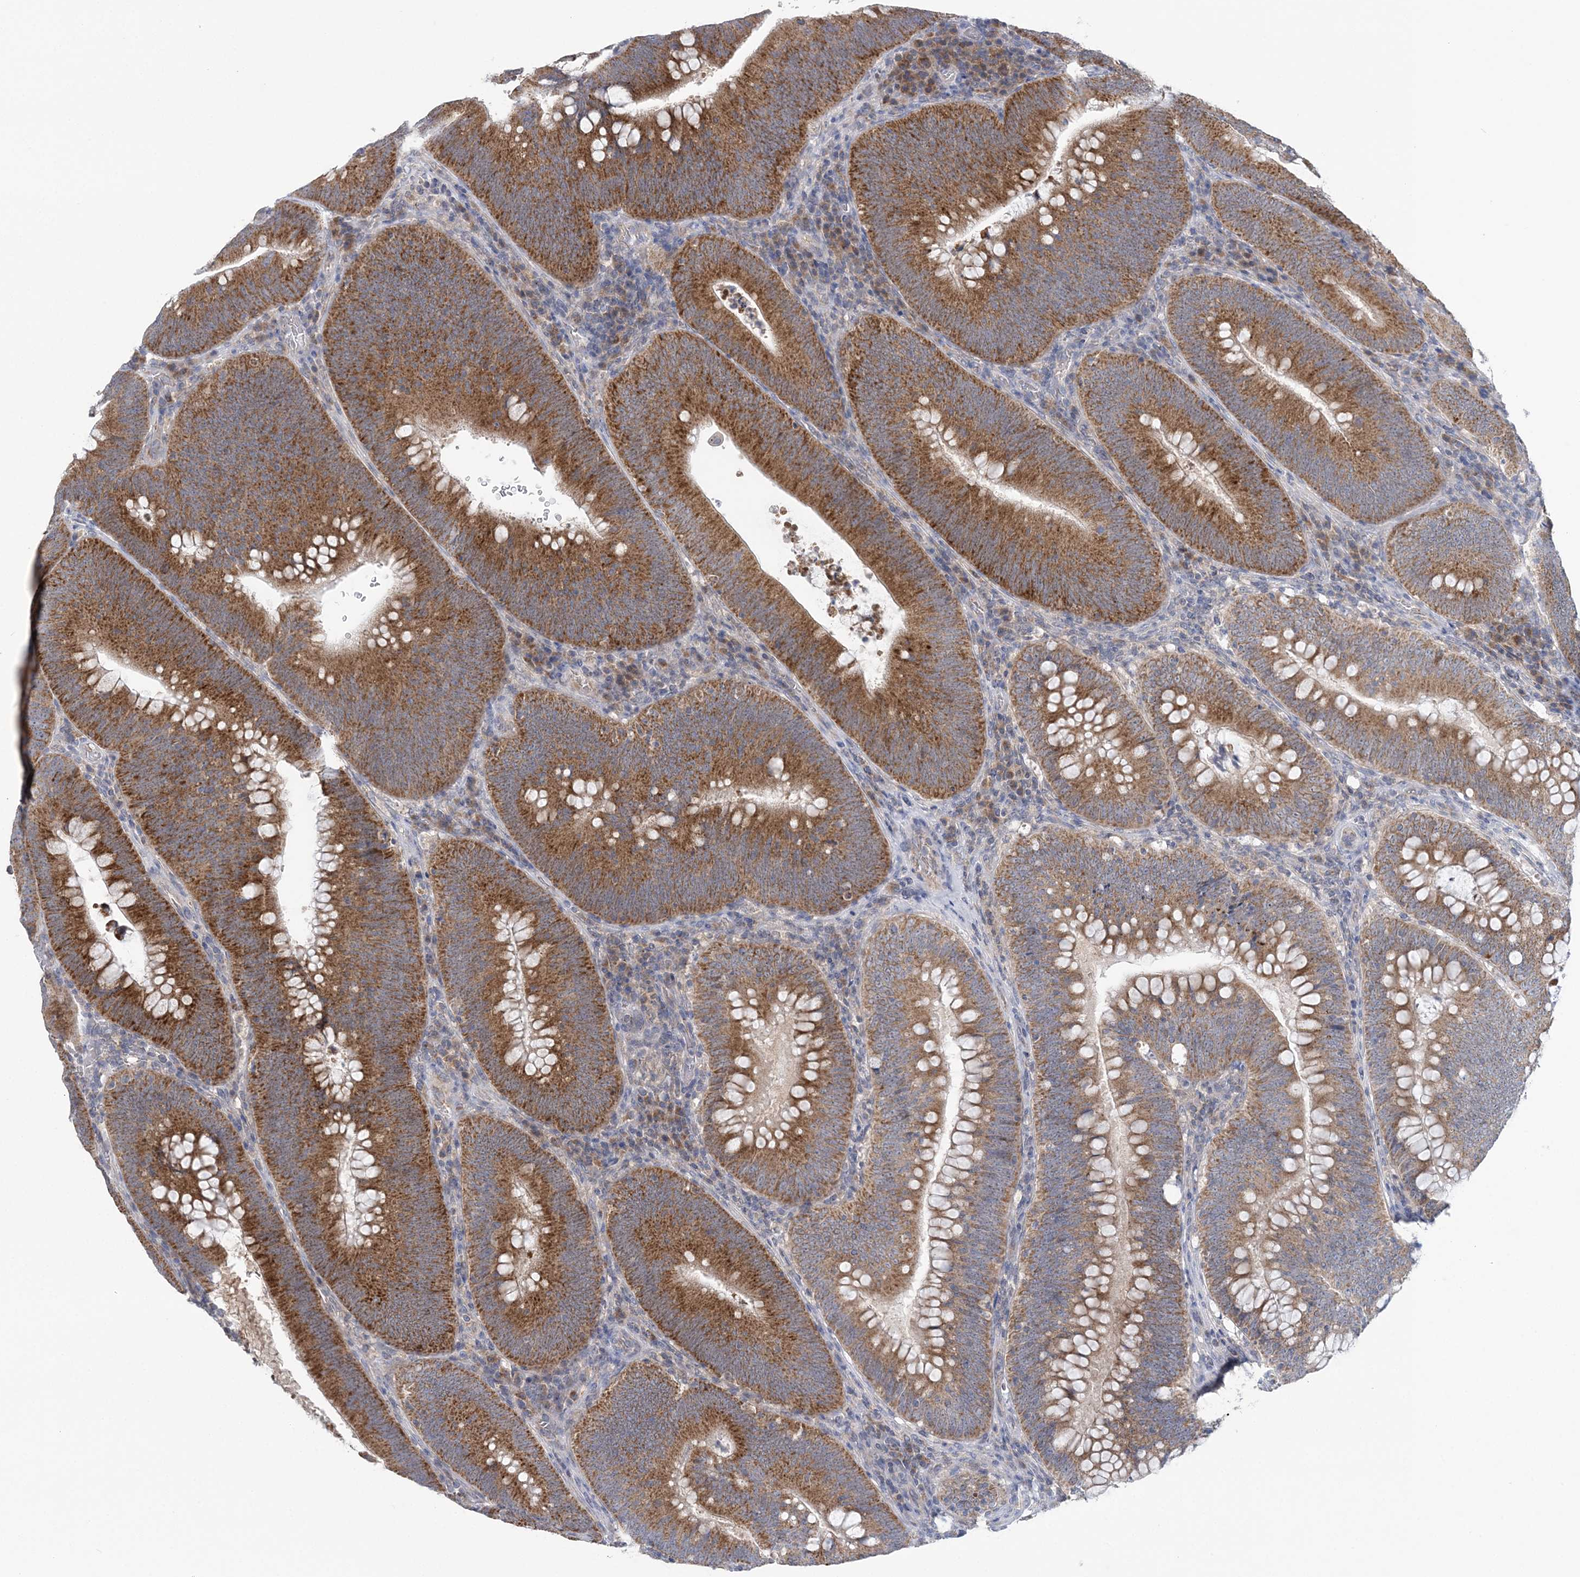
{"staining": {"intensity": "moderate", "quantity": ">75%", "location": "cytoplasmic/membranous"}, "tissue": "colorectal cancer", "cell_type": "Tumor cells", "image_type": "cancer", "snomed": [{"axis": "morphology", "description": "Normal tissue, NOS"}, {"axis": "topography", "description": "Colon"}], "caption": "This photomicrograph shows IHC staining of human colorectal cancer, with medium moderate cytoplasmic/membranous positivity in about >75% of tumor cells.", "gene": "COPE", "patient": {"sex": "female", "age": 82}}